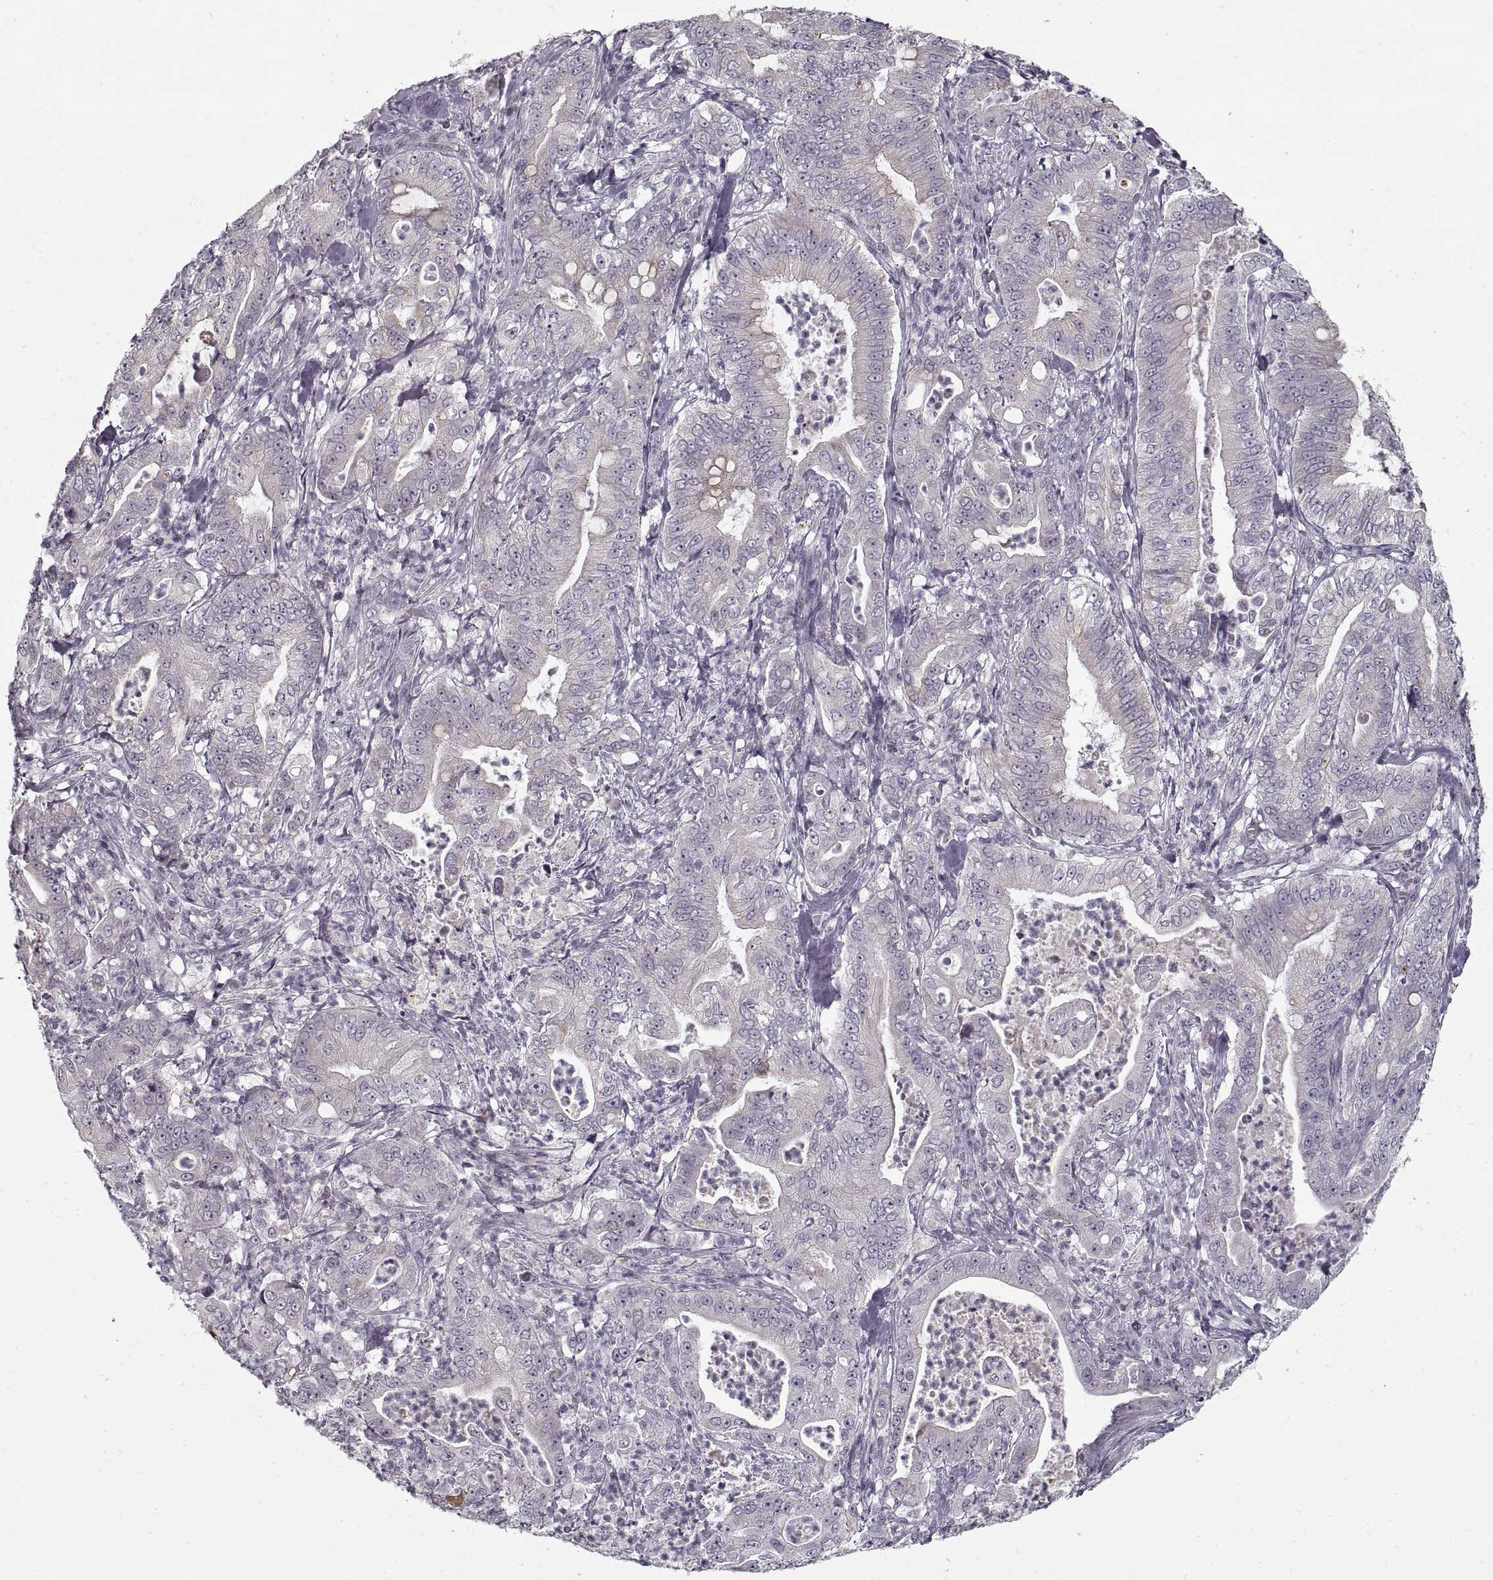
{"staining": {"intensity": "weak", "quantity": "<25%", "location": "cytoplasmic/membranous"}, "tissue": "pancreatic cancer", "cell_type": "Tumor cells", "image_type": "cancer", "snomed": [{"axis": "morphology", "description": "Adenocarcinoma, NOS"}, {"axis": "topography", "description": "Pancreas"}], "caption": "Immunohistochemistry (IHC) image of neoplastic tissue: human pancreatic adenocarcinoma stained with DAB (3,3'-diaminobenzidine) exhibits no significant protein staining in tumor cells.", "gene": "GAD2", "patient": {"sex": "male", "age": 71}}